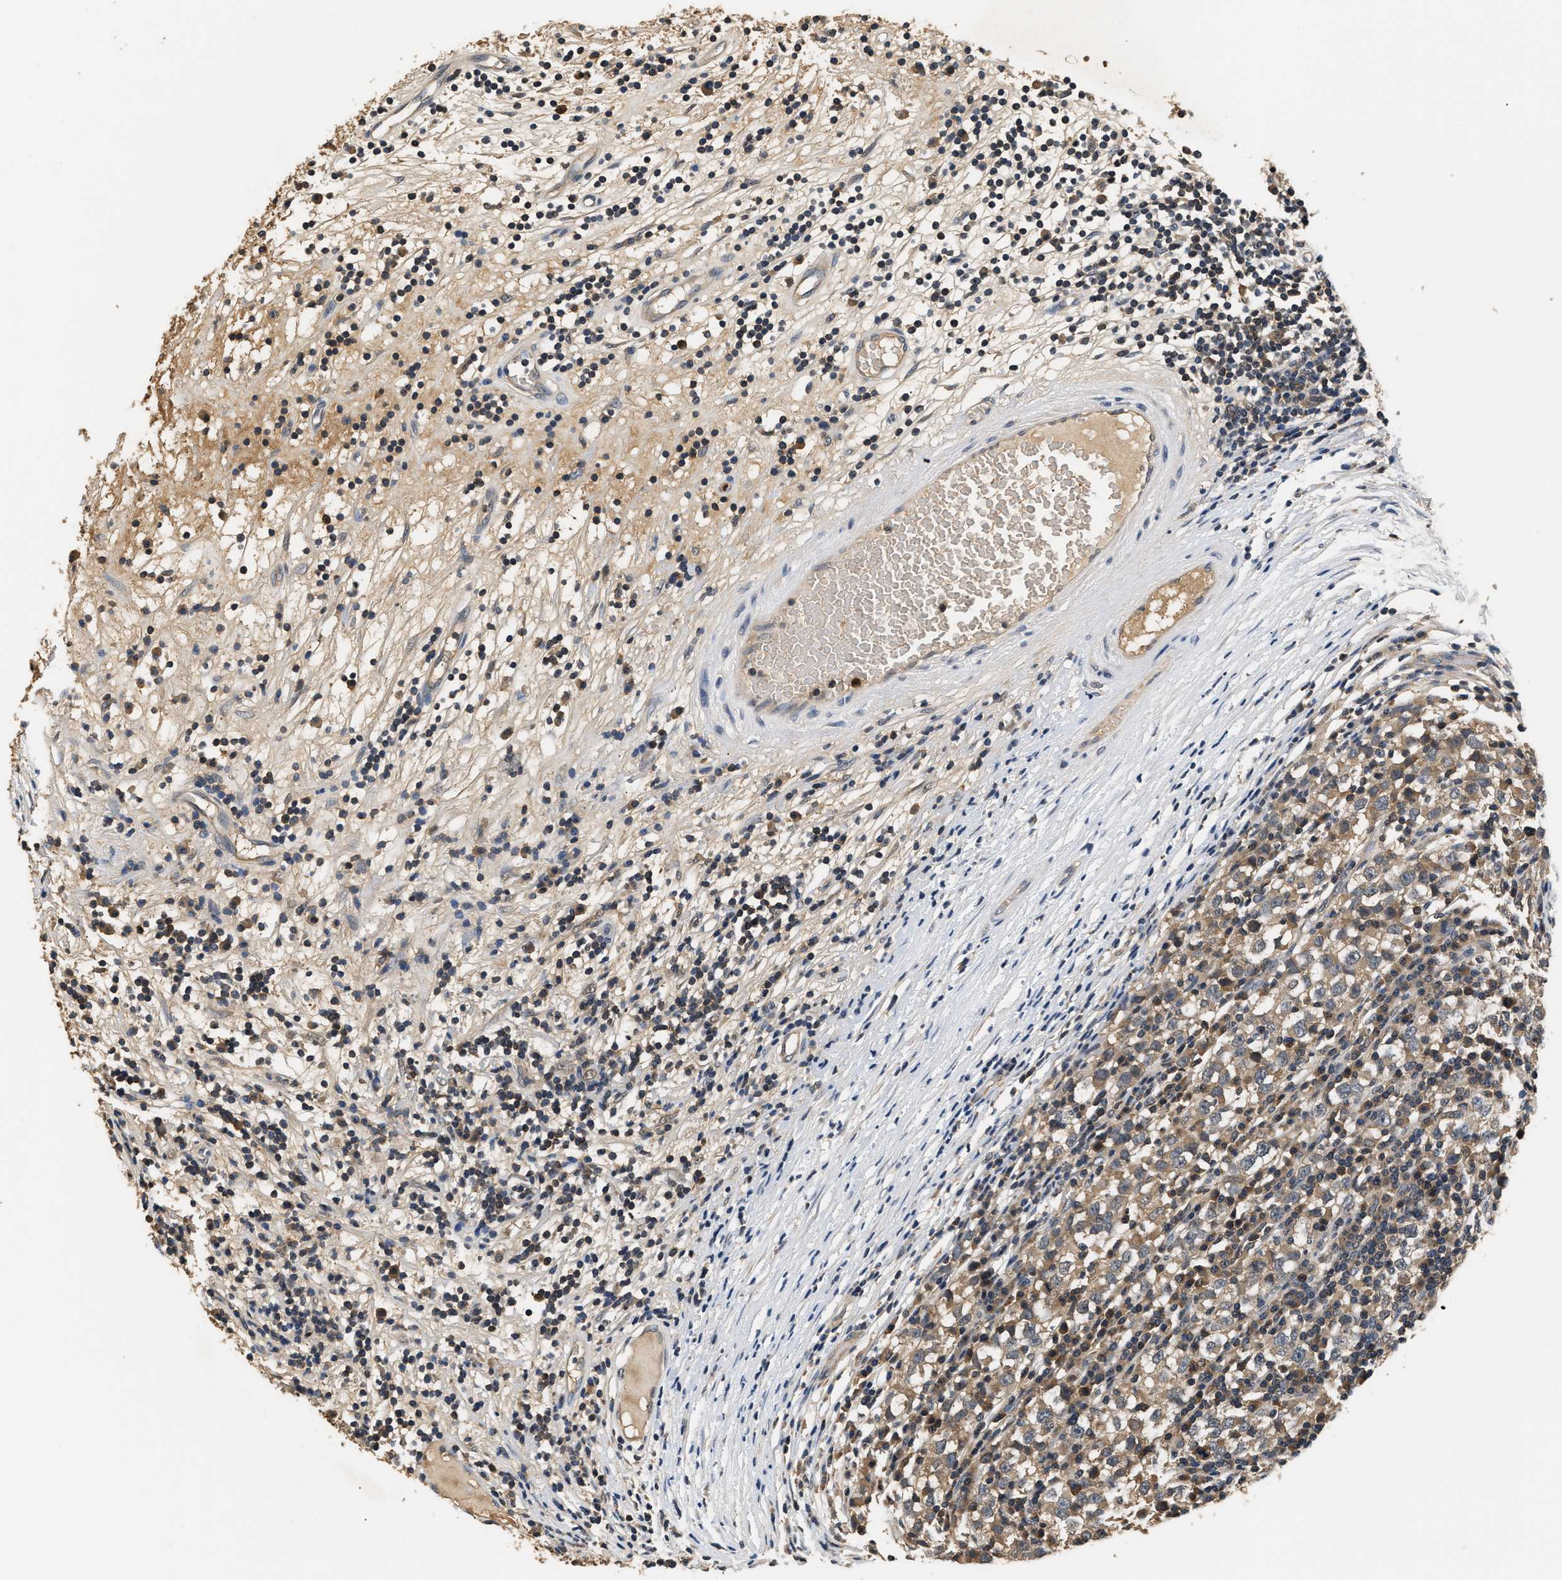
{"staining": {"intensity": "weak", "quantity": ">75%", "location": "cytoplasmic/membranous"}, "tissue": "testis cancer", "cell_type": "Tumor cells", "image_type": "cancer", "snomed": [{"axis": "morphology", "description": "Seminoma, NOS"}, {"axis": "topography", "description": "Testis"}], "caption": "Seminoma (testis) was stained to show a protein in brown. There is low levels of weak cytoplasmic/membranous positivity in about >75% of tumor cells.", "gene": "GPI", "patient": {"sex": "male", "age": 65}}